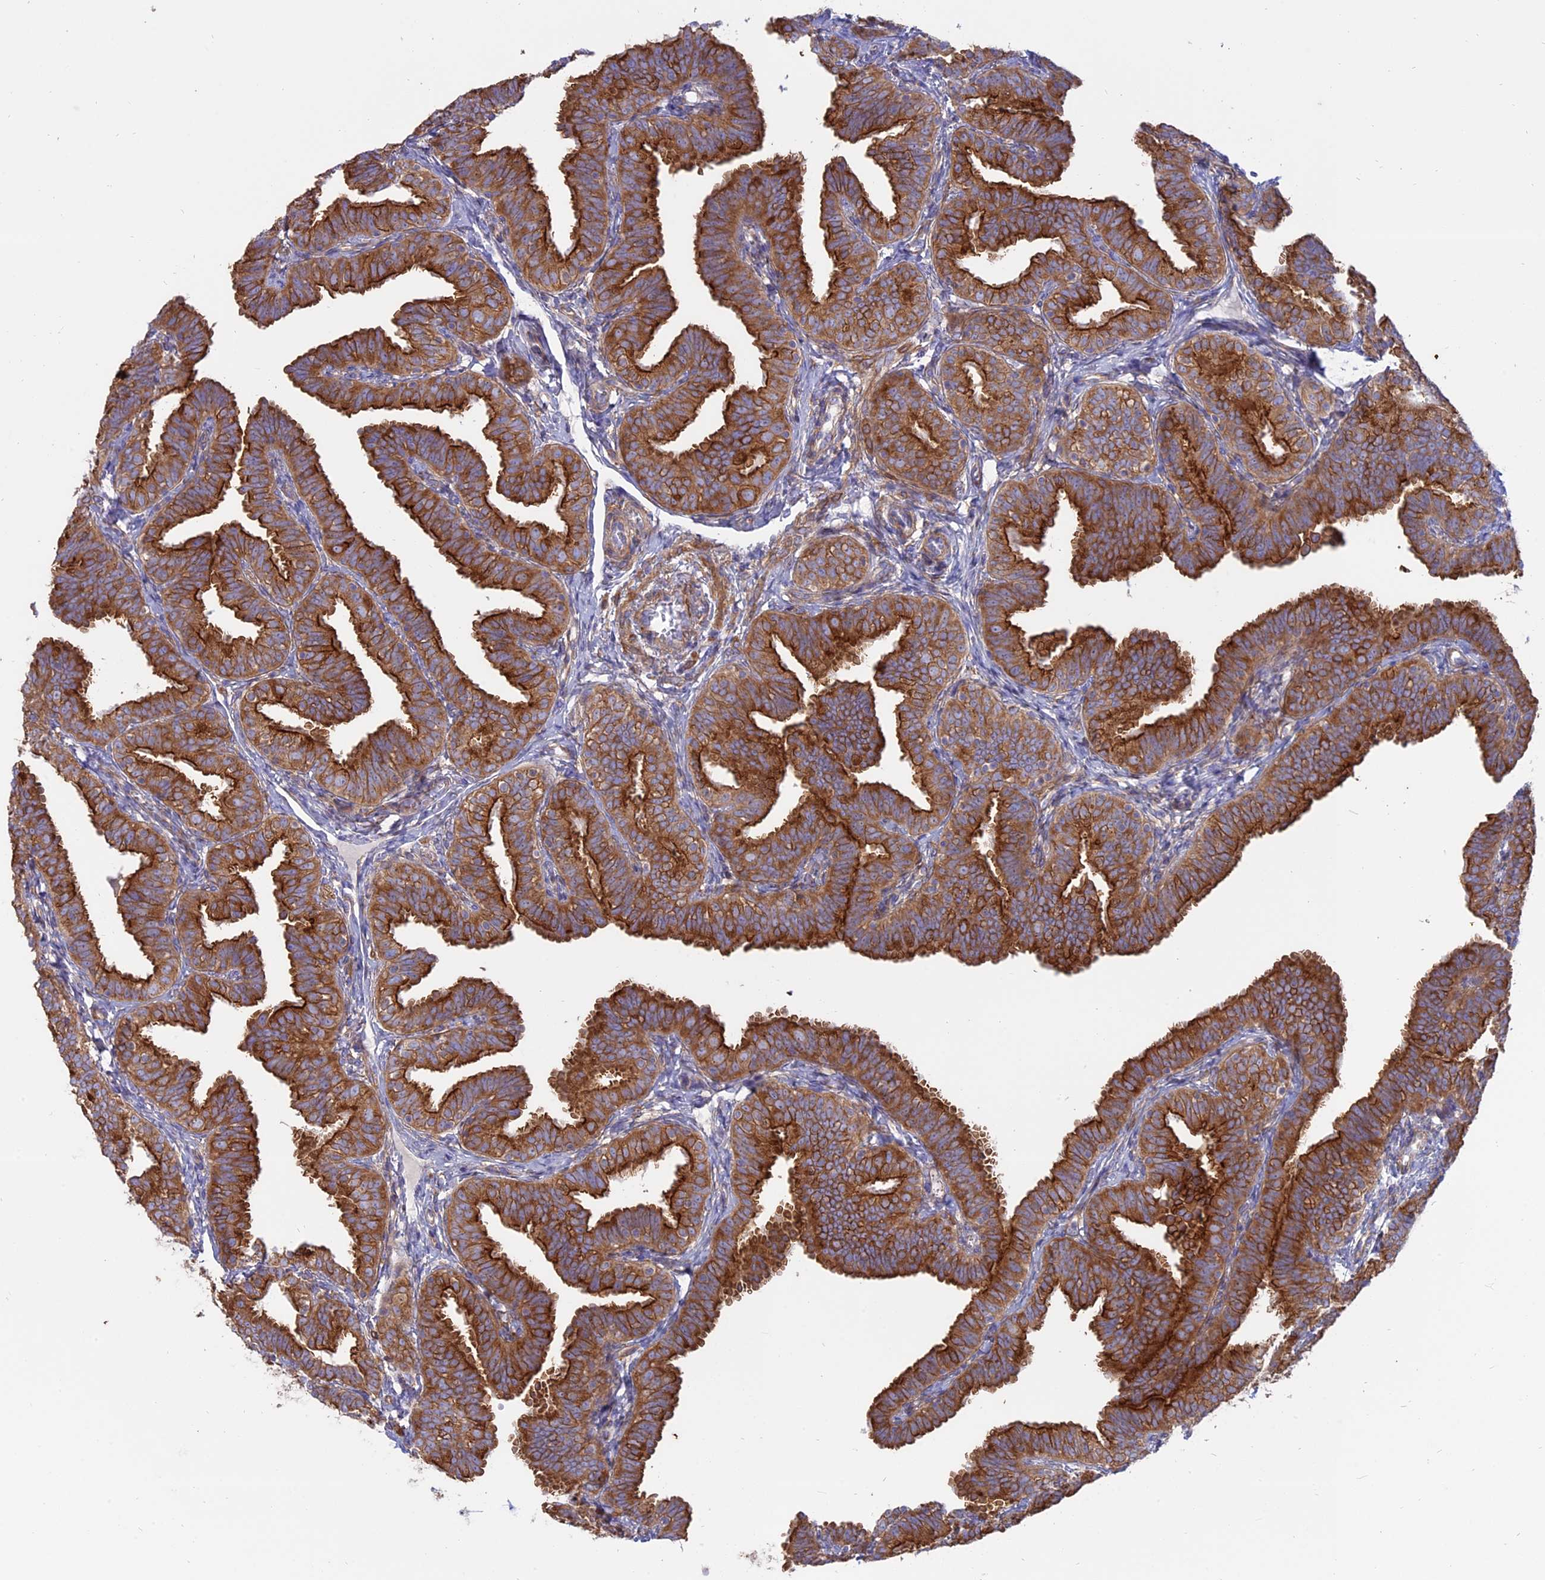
{"staining": {"intensity": "strong", "quantity": ">75%", "location": "cytoplasmic/membranous"}, "tissue": "fallopian tube", "cell_type": "Glandular cells", "image_type": "normal", "snomed": [{"axis": "morphology", "description": "Normal tissue, NOS"}, {"axis": "topography", "description": "Fallopian tube"}], "caption": "A histopathology image showing strong cytoplasmic/membranous expression in about >75% of glandular cells in normal fallopian tube, as visualized by brown immunohistochemical staining.", "gene": "MYO5B", "patient": {"sex": "female", "age": 35}}